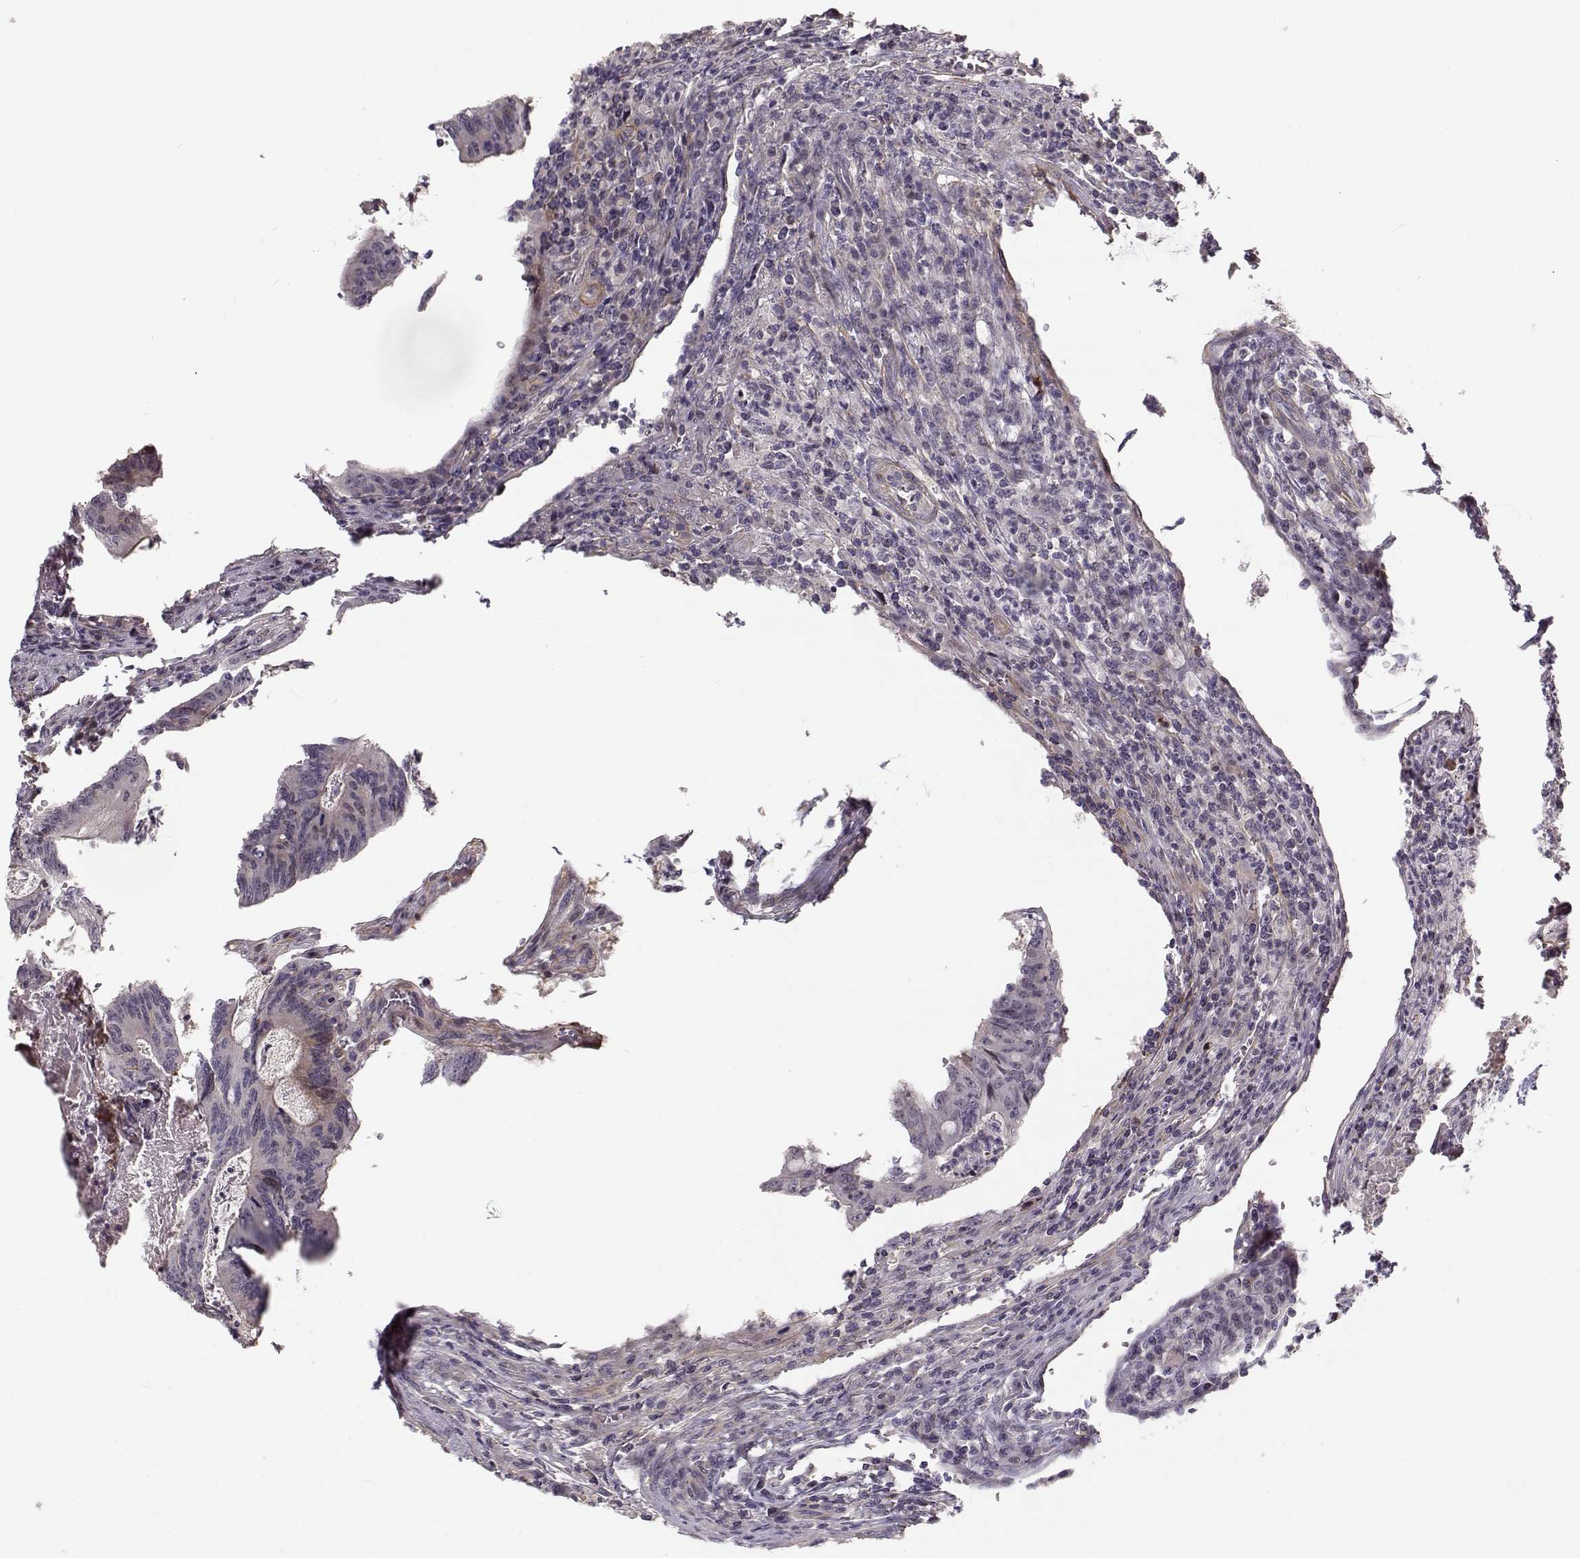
{"staining": {"intensity": "negative", "quantity": "none", "location": "none"}, "tissue": "colorectal cancer", "cell_type": "Tumor cells", "image_type": "cancer", "snomed": [{"axis": "morphology", "description": "Adenocarcinoma, NOS"}, {"axis": "topography", "description": "Colon"}], "caption": "The IHC histopathology image has no significant staining in tumor cells of colorectal cancer tissue.", "gene": "RGS9BP", "patient": {"sex": "female", "age": 70}}